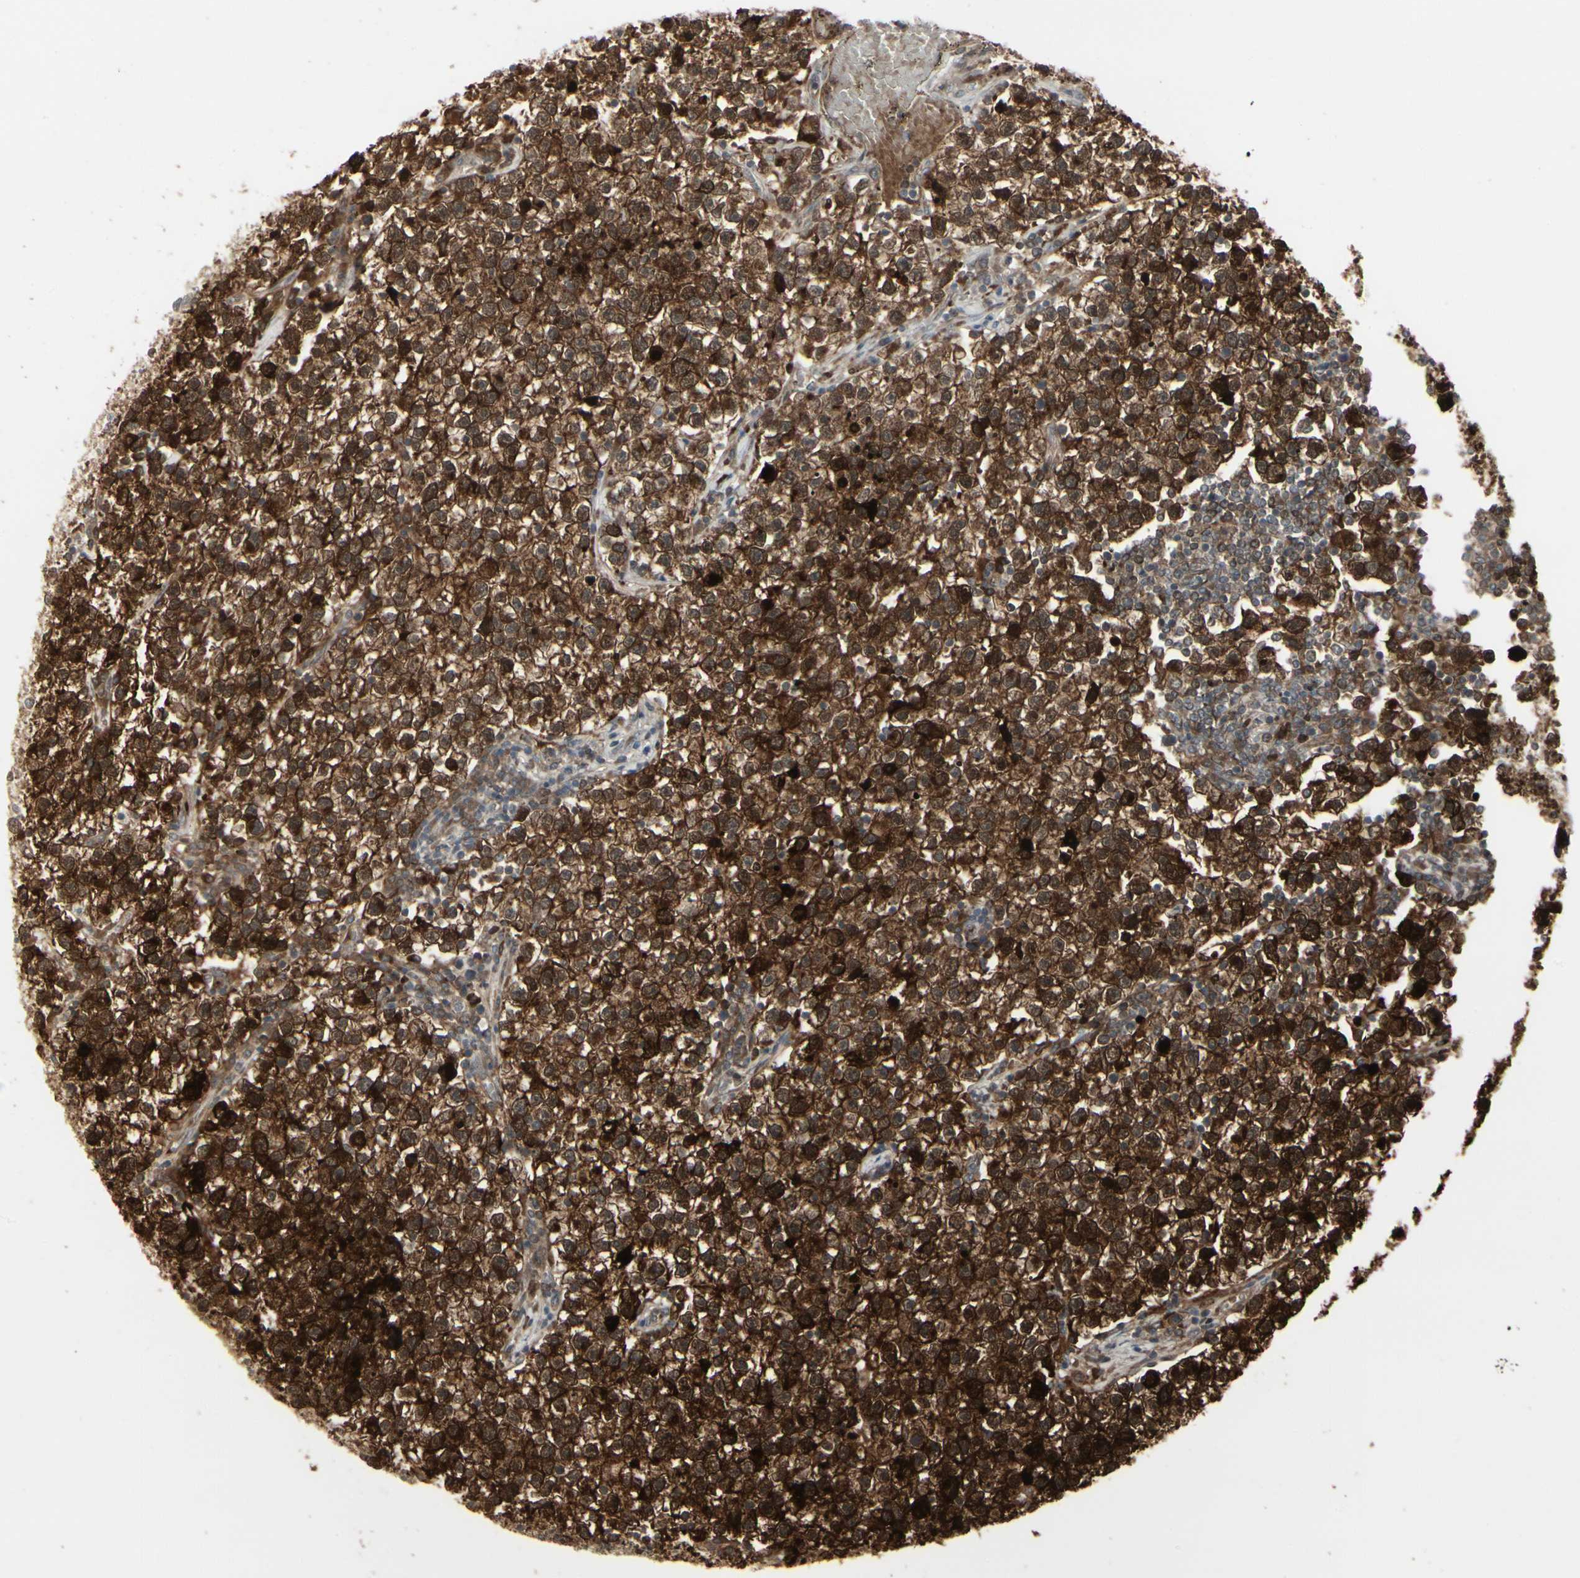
{"staining": {"intensity": "strong", "quantity": ">75%", "location": "cytoplasmic/membranous"}, "tissue": "testis cancer", "cell_type": "Tumor cells", "image_type": "cancer", "snomed": [{"axis": "morphology", "description": "Seminoma, NOS"}, {"axis": "topography", "description": "Testis"}], "caption": "Testis cancer (seminoma) tissue reveals strong cytoplasmic/membranous expression in approximately >75% of tumor cells, visualized by immunohistochemistry.", "gene": "IGFBP6", "patient": {"sex": "male", "age": 22}}